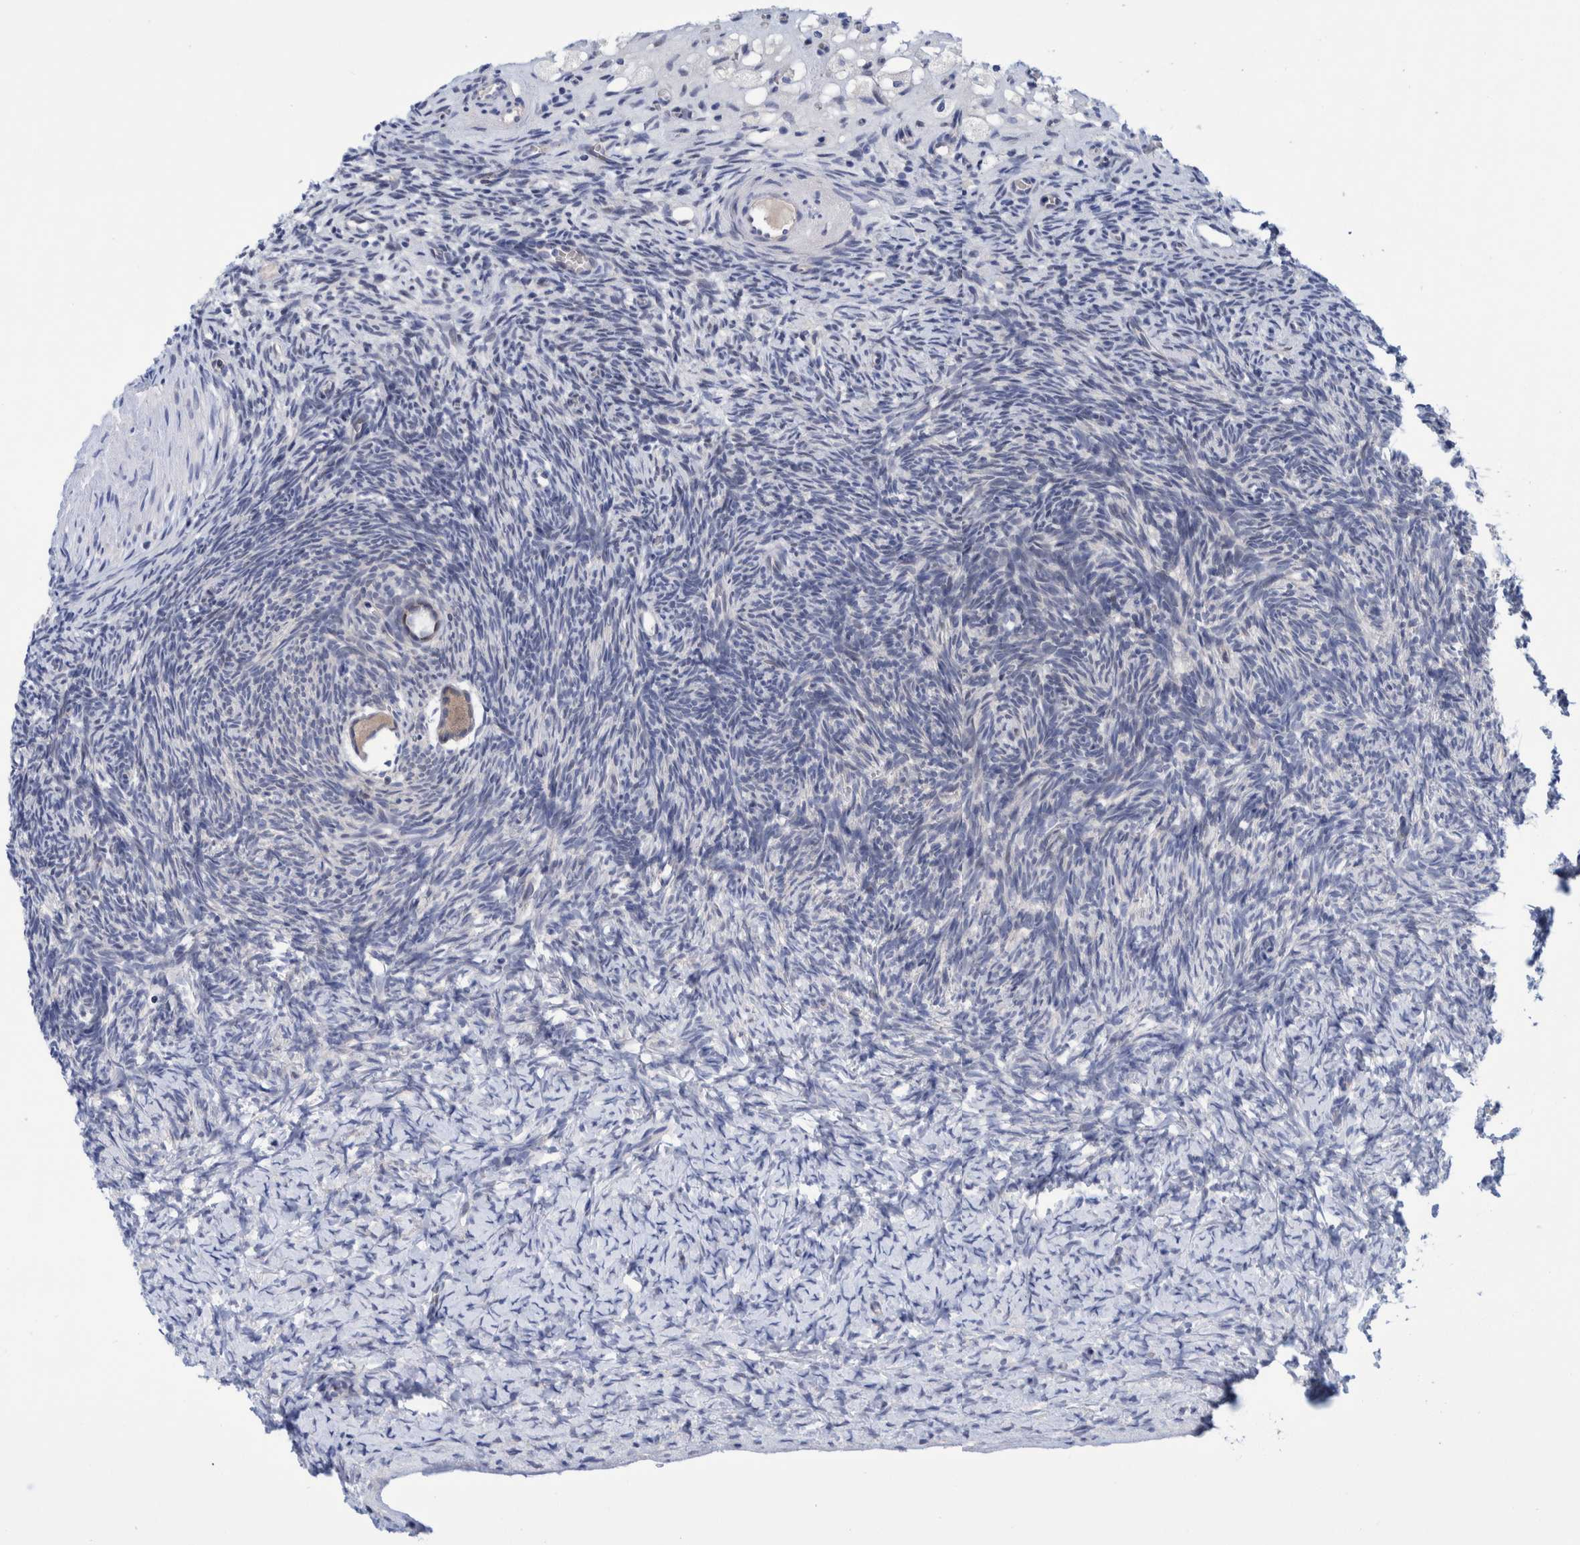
{"staining": {"intensity": "weak", "quantity": ">75%", "location": "cytoplasmic/membranous"}, "tissue": "ovary", "cell_type": "Follicle cells", "image_type": "normal", "snomed": [{"axis": "morphology", "description": "Normal tissue, NOS"}, {"axis": "topography", "description": "Ovary"}], "caption": "Ovary stained with a brown dye shows weak cytoplasmic/membranous positive staining in approximately >75% of follicle cells.", "gene": "PFAS", "patient": {"sex": "female", "age": 34}}